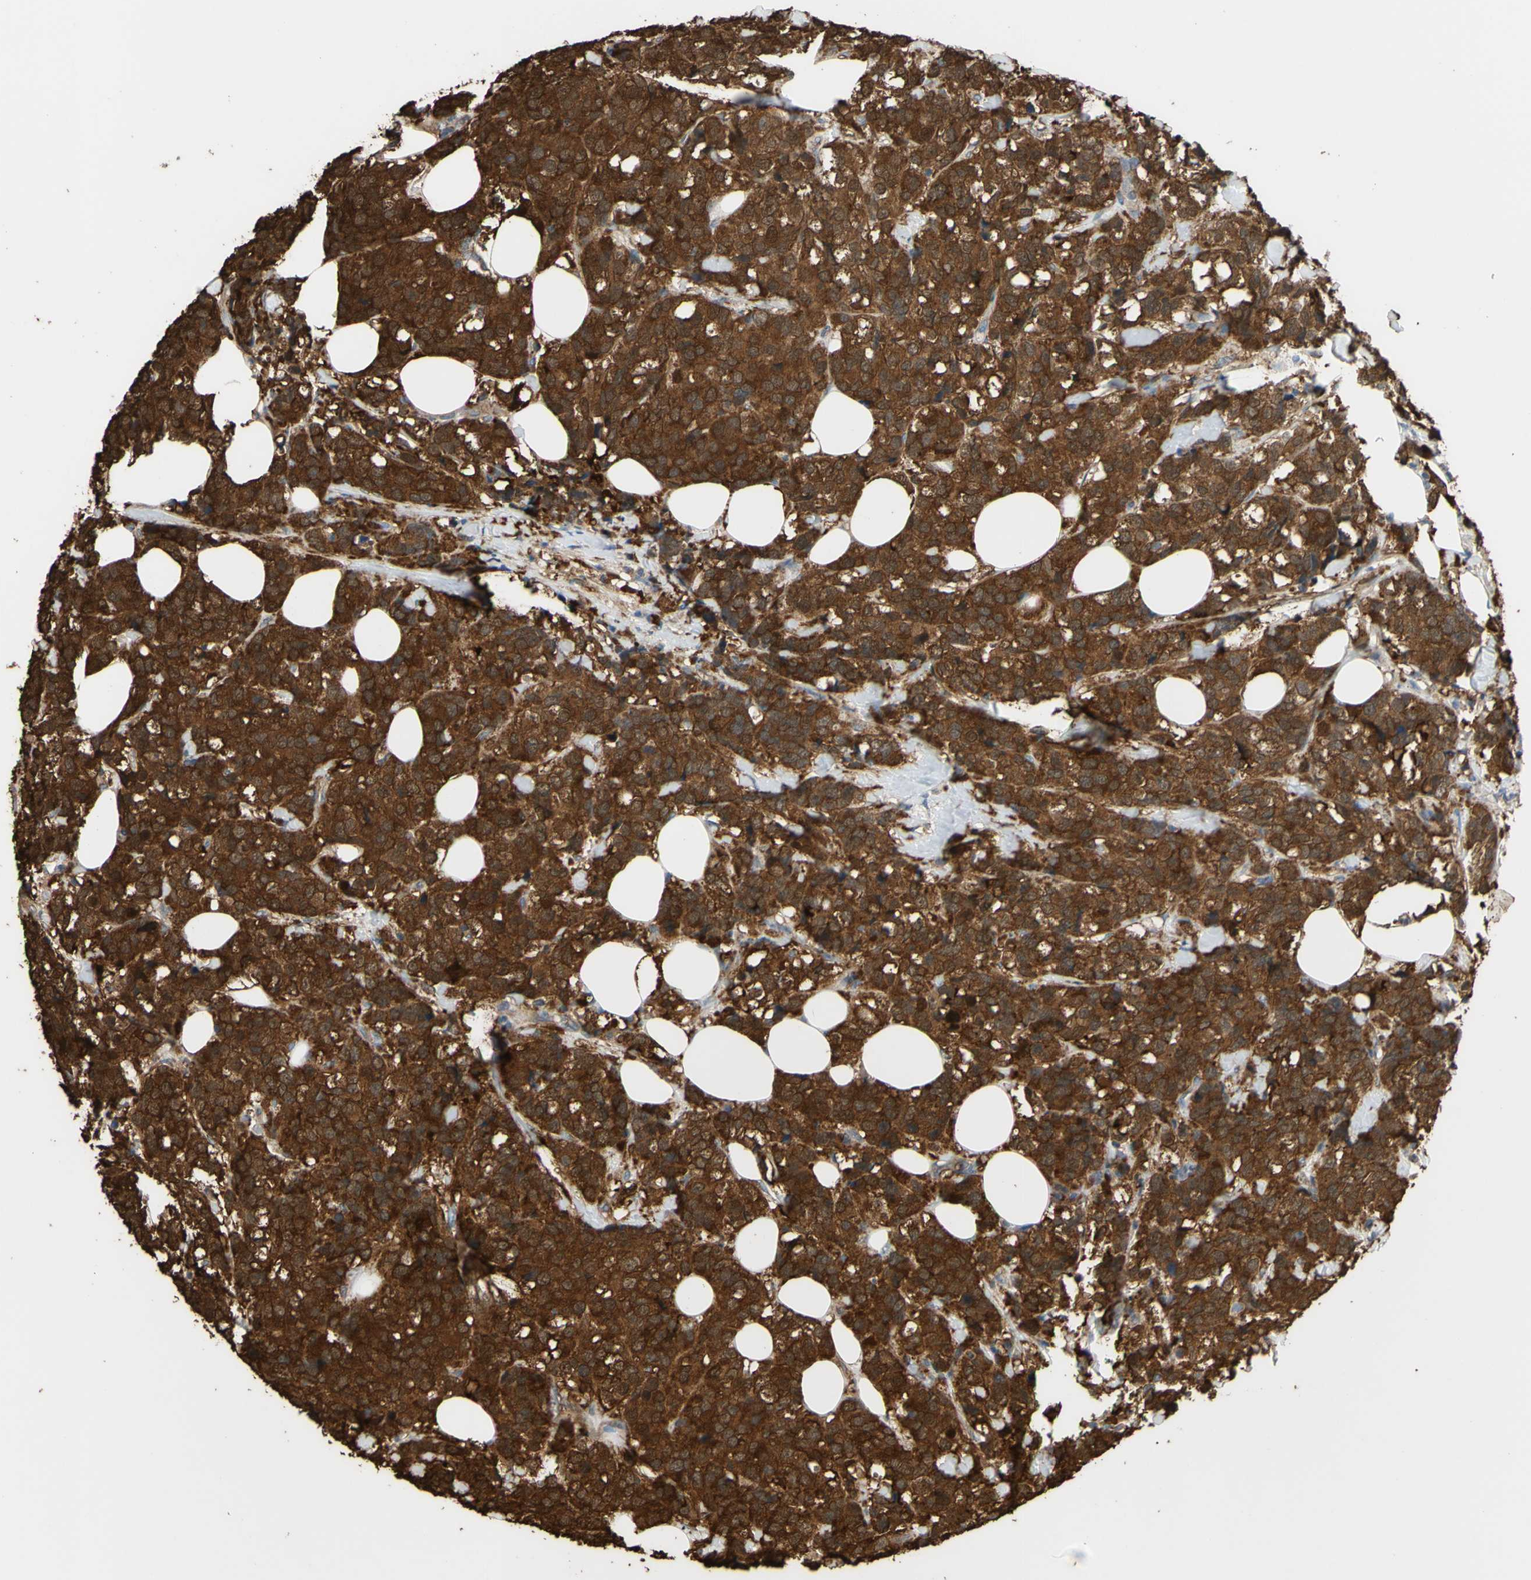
{"staining": {"intensity": "strong", "quantity": ">75%", "location": "cytoplasmic/membranous"}, "tissue": "breast cancer", "cell_type": "Tumor cells", "image_type": "cancer", "snomed": [{"axis": "morphology", "description": "Lobular carcinoma"}, {"axis": "topography", "description": "Breast"}], "caption": "Tumor cells show strong cytoplasmic/membranous positivity in about >75% of cells in lobular carcinoma (breast). The protein of interest is stained brown, and the nuclei are stained in blue (DAB (3,3'-diaminobenzidine) IHC with brightfield microscopy, high magnification).", "gene": "CTTN", "patient": {"sex": "female", "age": 59}}